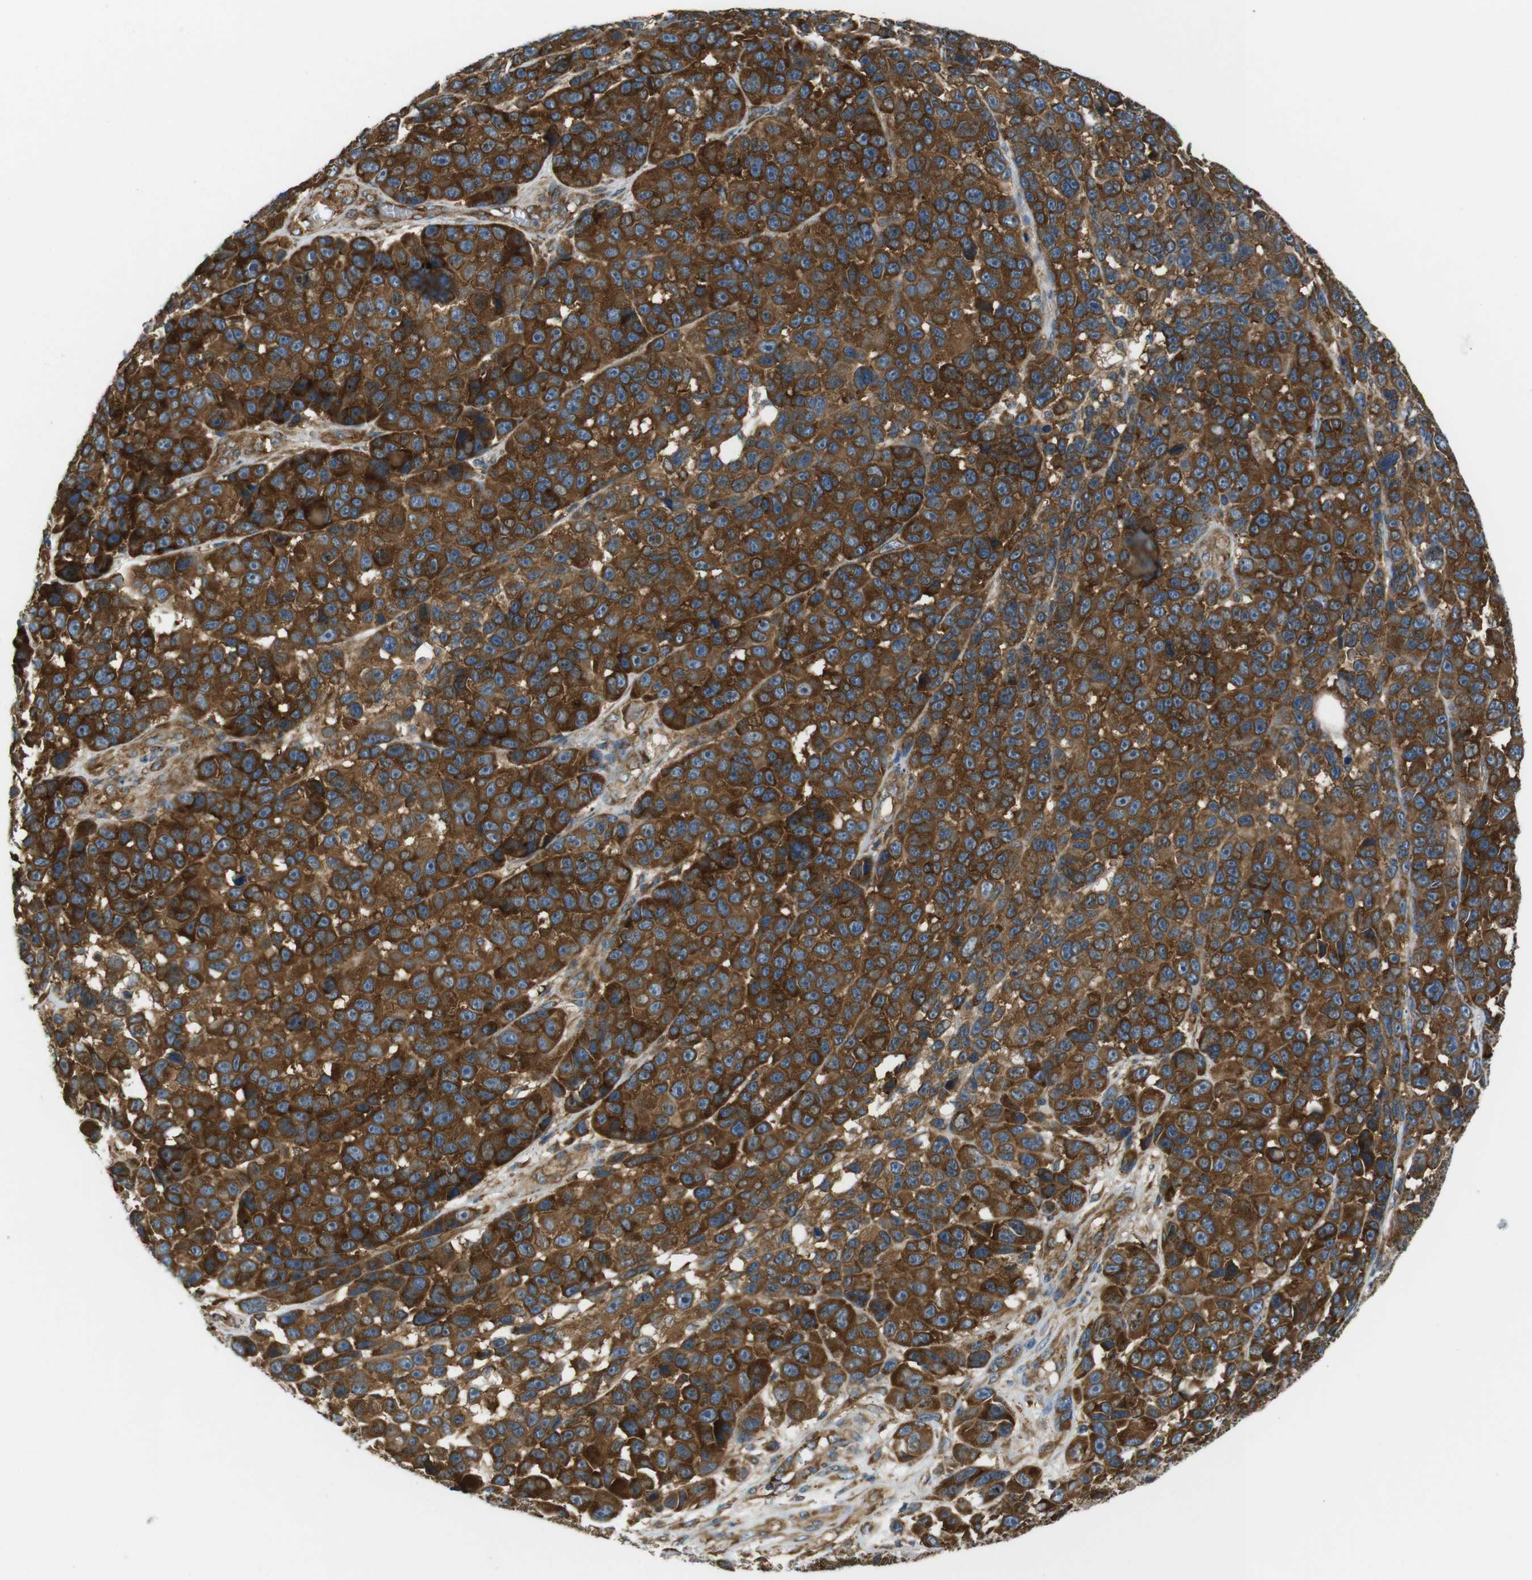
{"staining": {"intensity": "strong", "quantity": ">75%", "location": "cytoplasmic/membranous"}, "tissue": "melanoma", "cell_type": "Tumor cells", "image_type": "cancer", "snomed": [{"axis": "morphology", "description": "Malignant melanoma, NOS"}, {"axis": "topography", "description": "Skin"}], "caption": "Human melanoma stained with a brown dye demonstrates strong cytoplasmic/membranous positive positivity in approximately >75% of tumor cells.", "gene": "TSC1", "patient": {"sex": "male", "age": 53}}